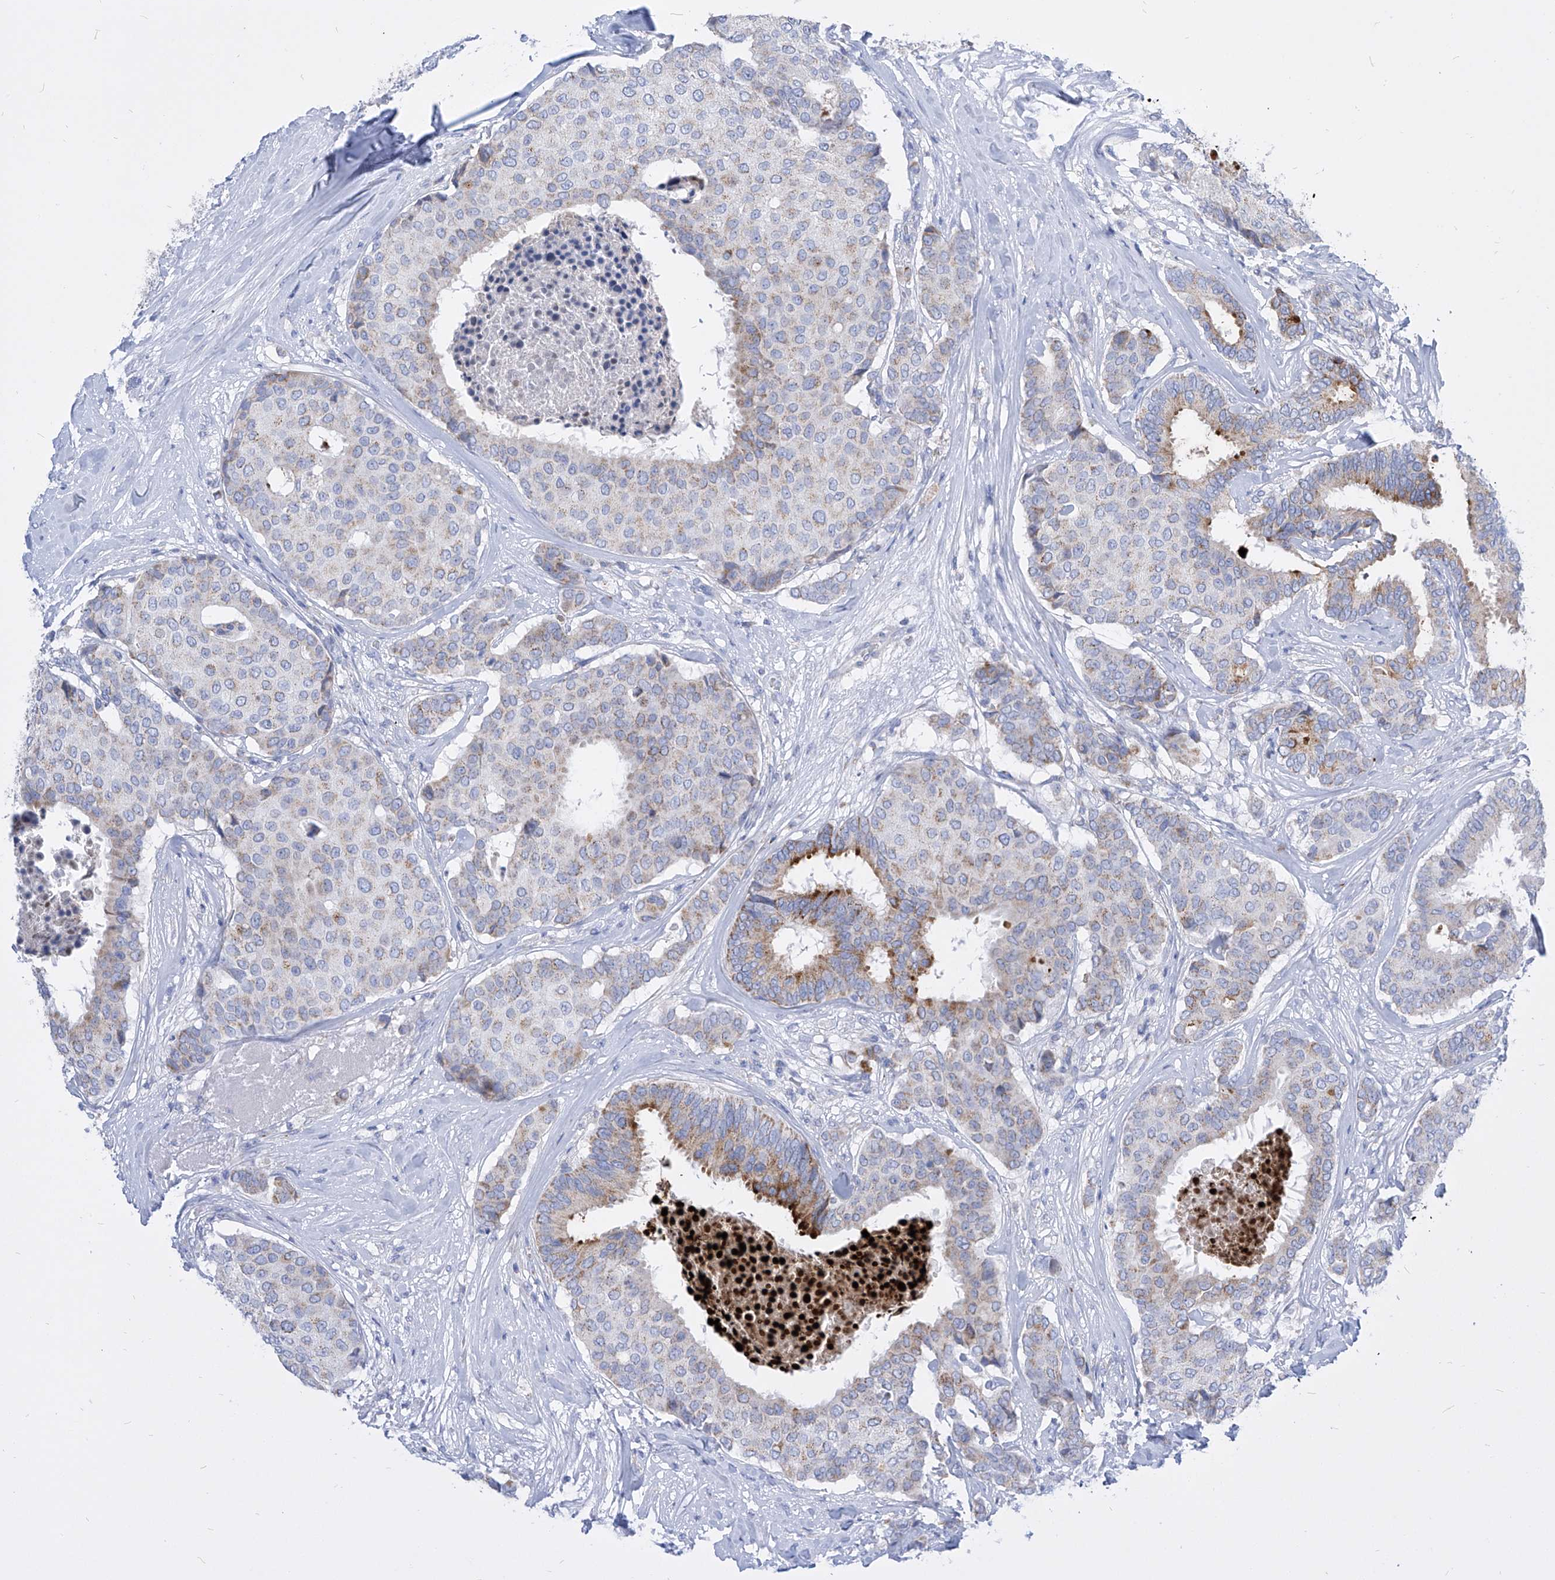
{"staining": {"intensity": "moderate", "quantity": "<25%", "location": "cytoplasmic/membranous"}, "tissue": "breast cancer", "cell_type": "Tumor cells", "image_type": "cancer", "snomed": [{"axis": "morphology", "description": "Duct carcinoma"}, {"axis": "topography", "description": "Breast"}], "caption": "Immunohistochemistry (IHC) of human breast cancer exhibits low levels of moderate cytoplasmic/membranous positivity in approximately <25% of tumor cells. (DAB (3,3'-diaminobenzidine) IHC with brightfield microscopy, high magnification).", "gene": "COQ3", "patient": {"sex": "female", "age": 75}}